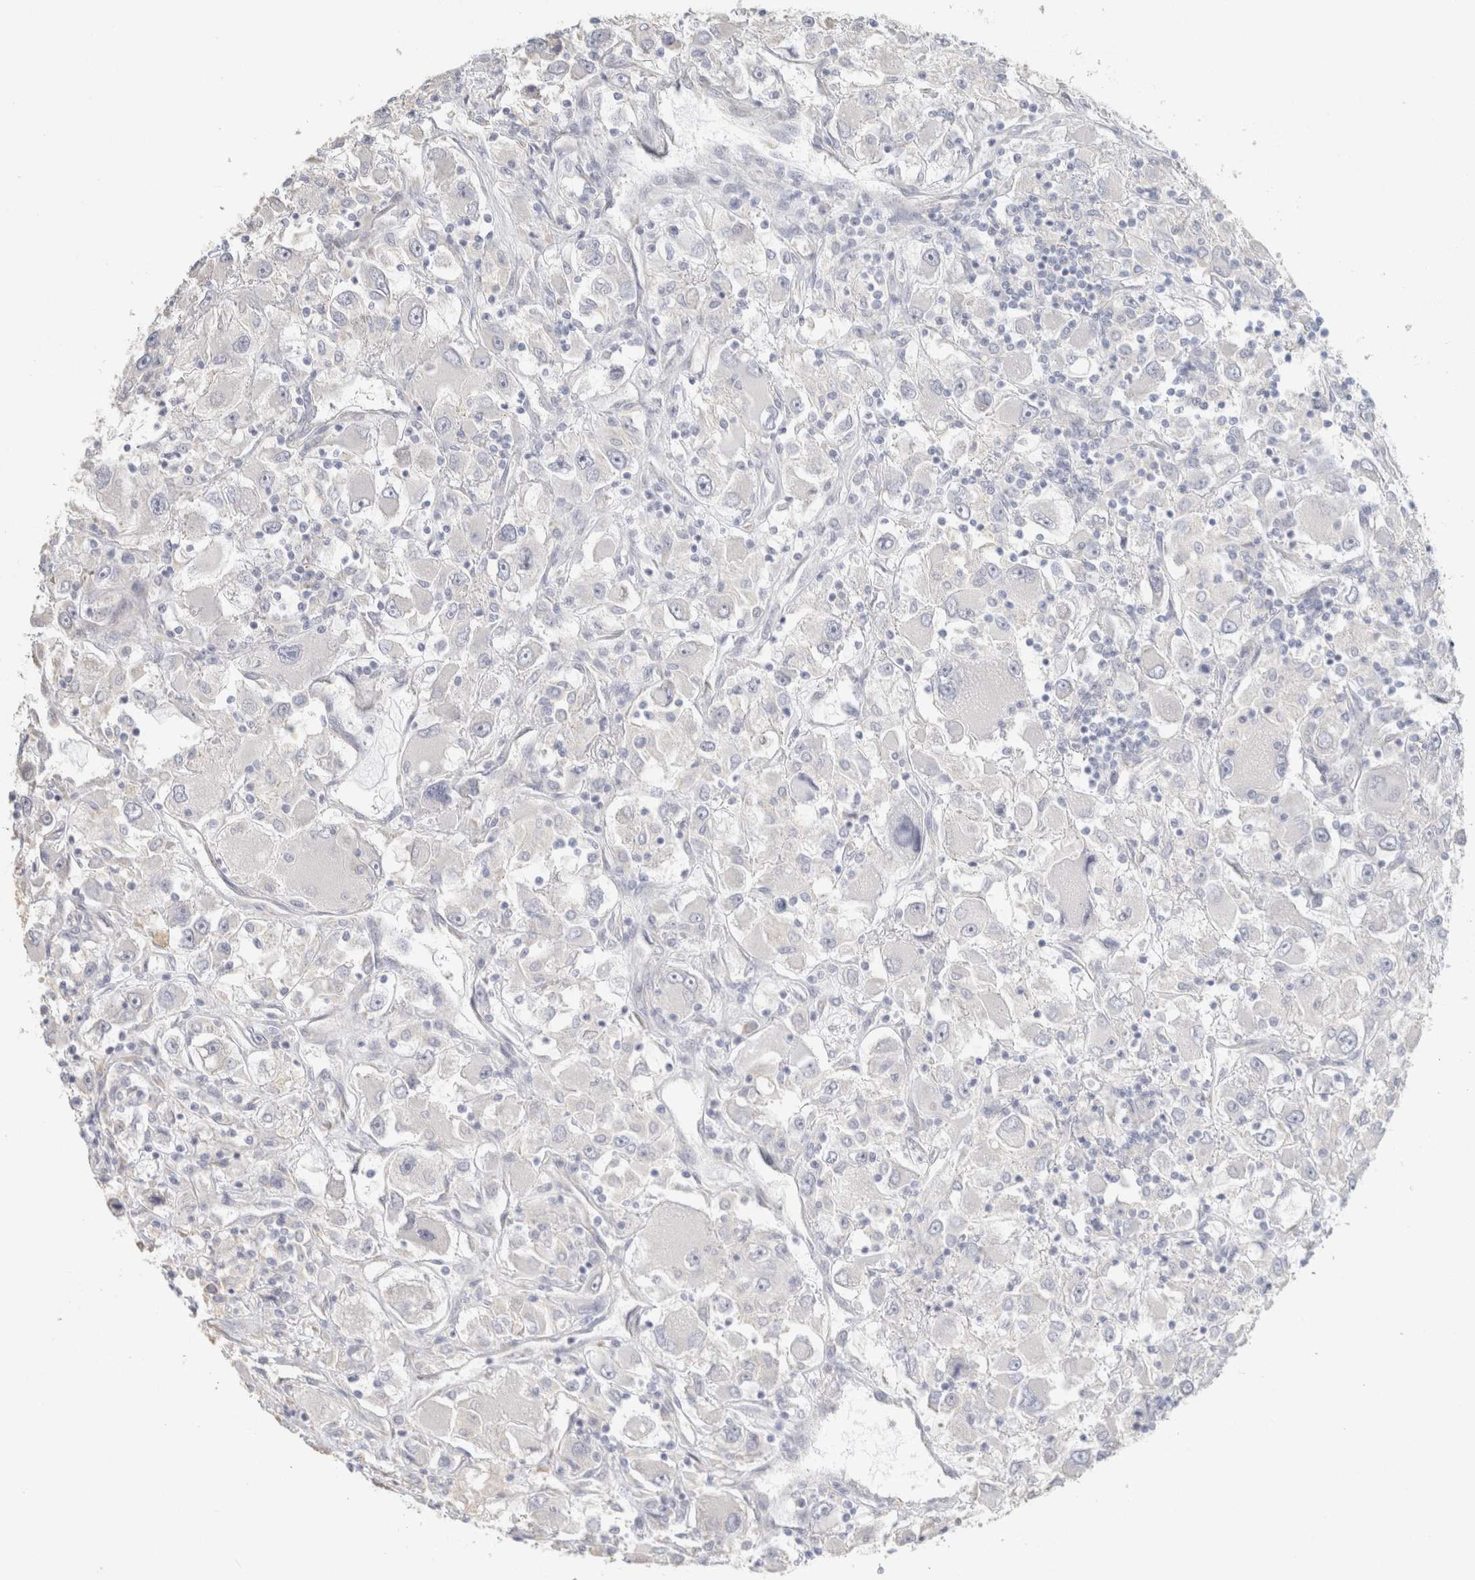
{"staining": {"intensity": "negative", "quantity": "none", "location": "none"}, "tissue": "renal cancer", "cell_type": "Tumor cells", "image_type": "cancer", "snomed": [{"axis": "morphology", "description": "Adenocarcinoma, NOS"}, {"axis": "topography", "description": "Kidney"}], "caption": "High power microscopy micrograph of an immunohistochemistry histopathology image of renal cancer, revealing no significant staining in tumor cells.", "gene": "NEFM", "patient": {"sex": "female", "age": 52}}